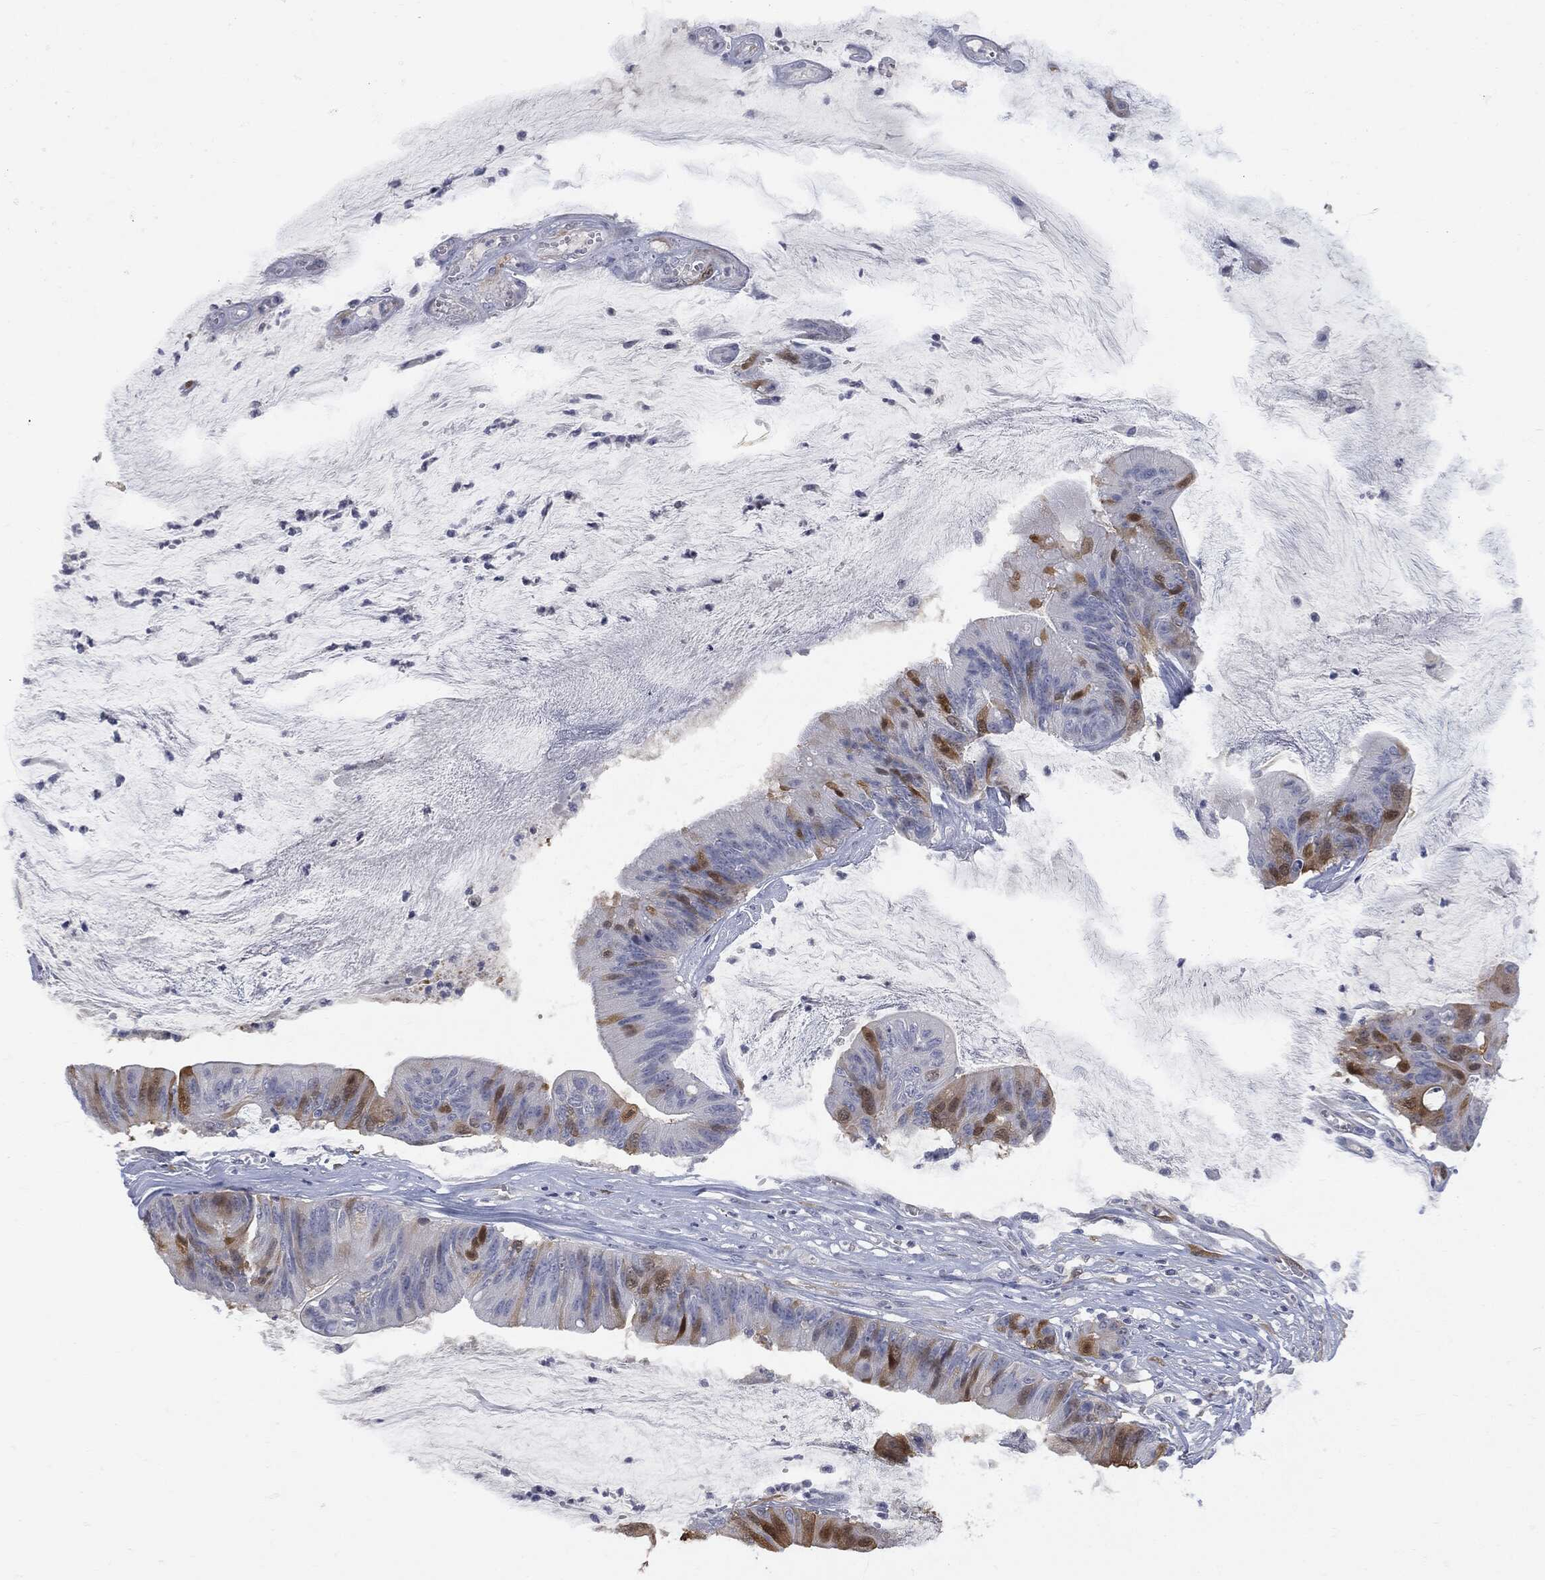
{"staining": {"intensity": "strong", "quantity": "25%-75%", "location": "cytoplasmic/membranous"}, "tissue": "colorectal cancer", "cell_type": "Tumor cells", "image_type": "cancer", "snomed": [{"axis": "morphology", "description": "Adenocarcinoma, NOS"}, {"axis": "topography", "description": "Colon"}], "caption": "Immunohistochemical staining of human colorectal cancer shows high levels of strong cytoplasmic/membranous protein positivity in about 25%-75% of tumor cells.", "gene": "UBE2C", "patient": {"sex": "female", "age": 69}}